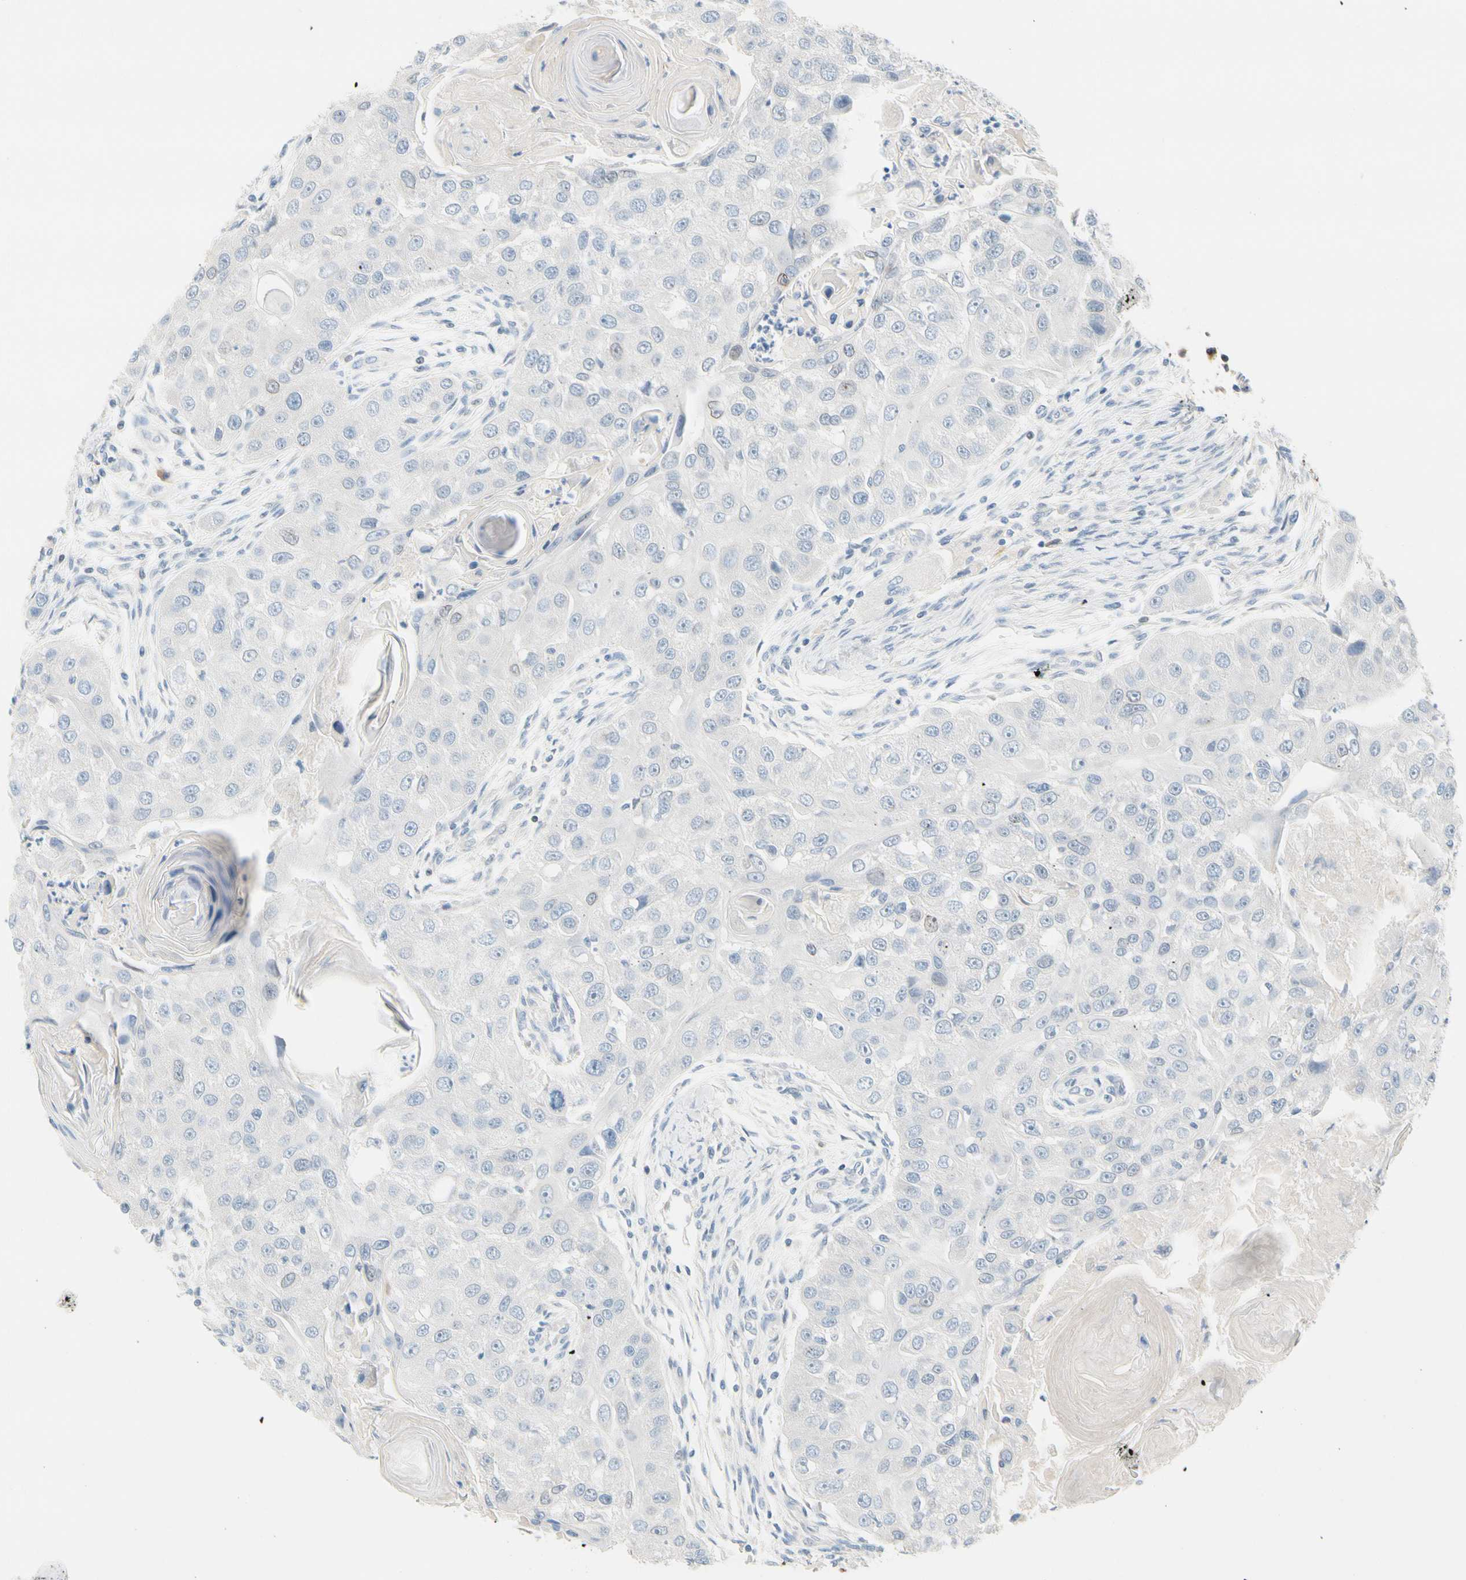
{"staining": {"intensity": "negative", "quantity": "none", "location": "none"}, "tissue": "head and neck cancer", "cell_type": "Tumor cells", "image_type": "cancer", "snomed": [{"axis": "morphology", "description": "Normal tissue, NOS"}, {"axis": "morphology", "description": "Squamous cell carcinoma, NOS"}, {"axis": "topography", "description": "Skeletal muscle"}, {"axis": "topography", "description": "Head-Neck"}], "caption": "A high-resolution photomicrograph shows immunohistochemistry staining of squamous cell carcinoma (head and neck), which reveals no significant staining in tumor cells. (DAB (3,3'-diaminobenzidine) immunohistochemistry (IHC) with hematoxylin counter stain).", "gene": "ZNF132", "patient": {"sex": "male", "age": 51}}